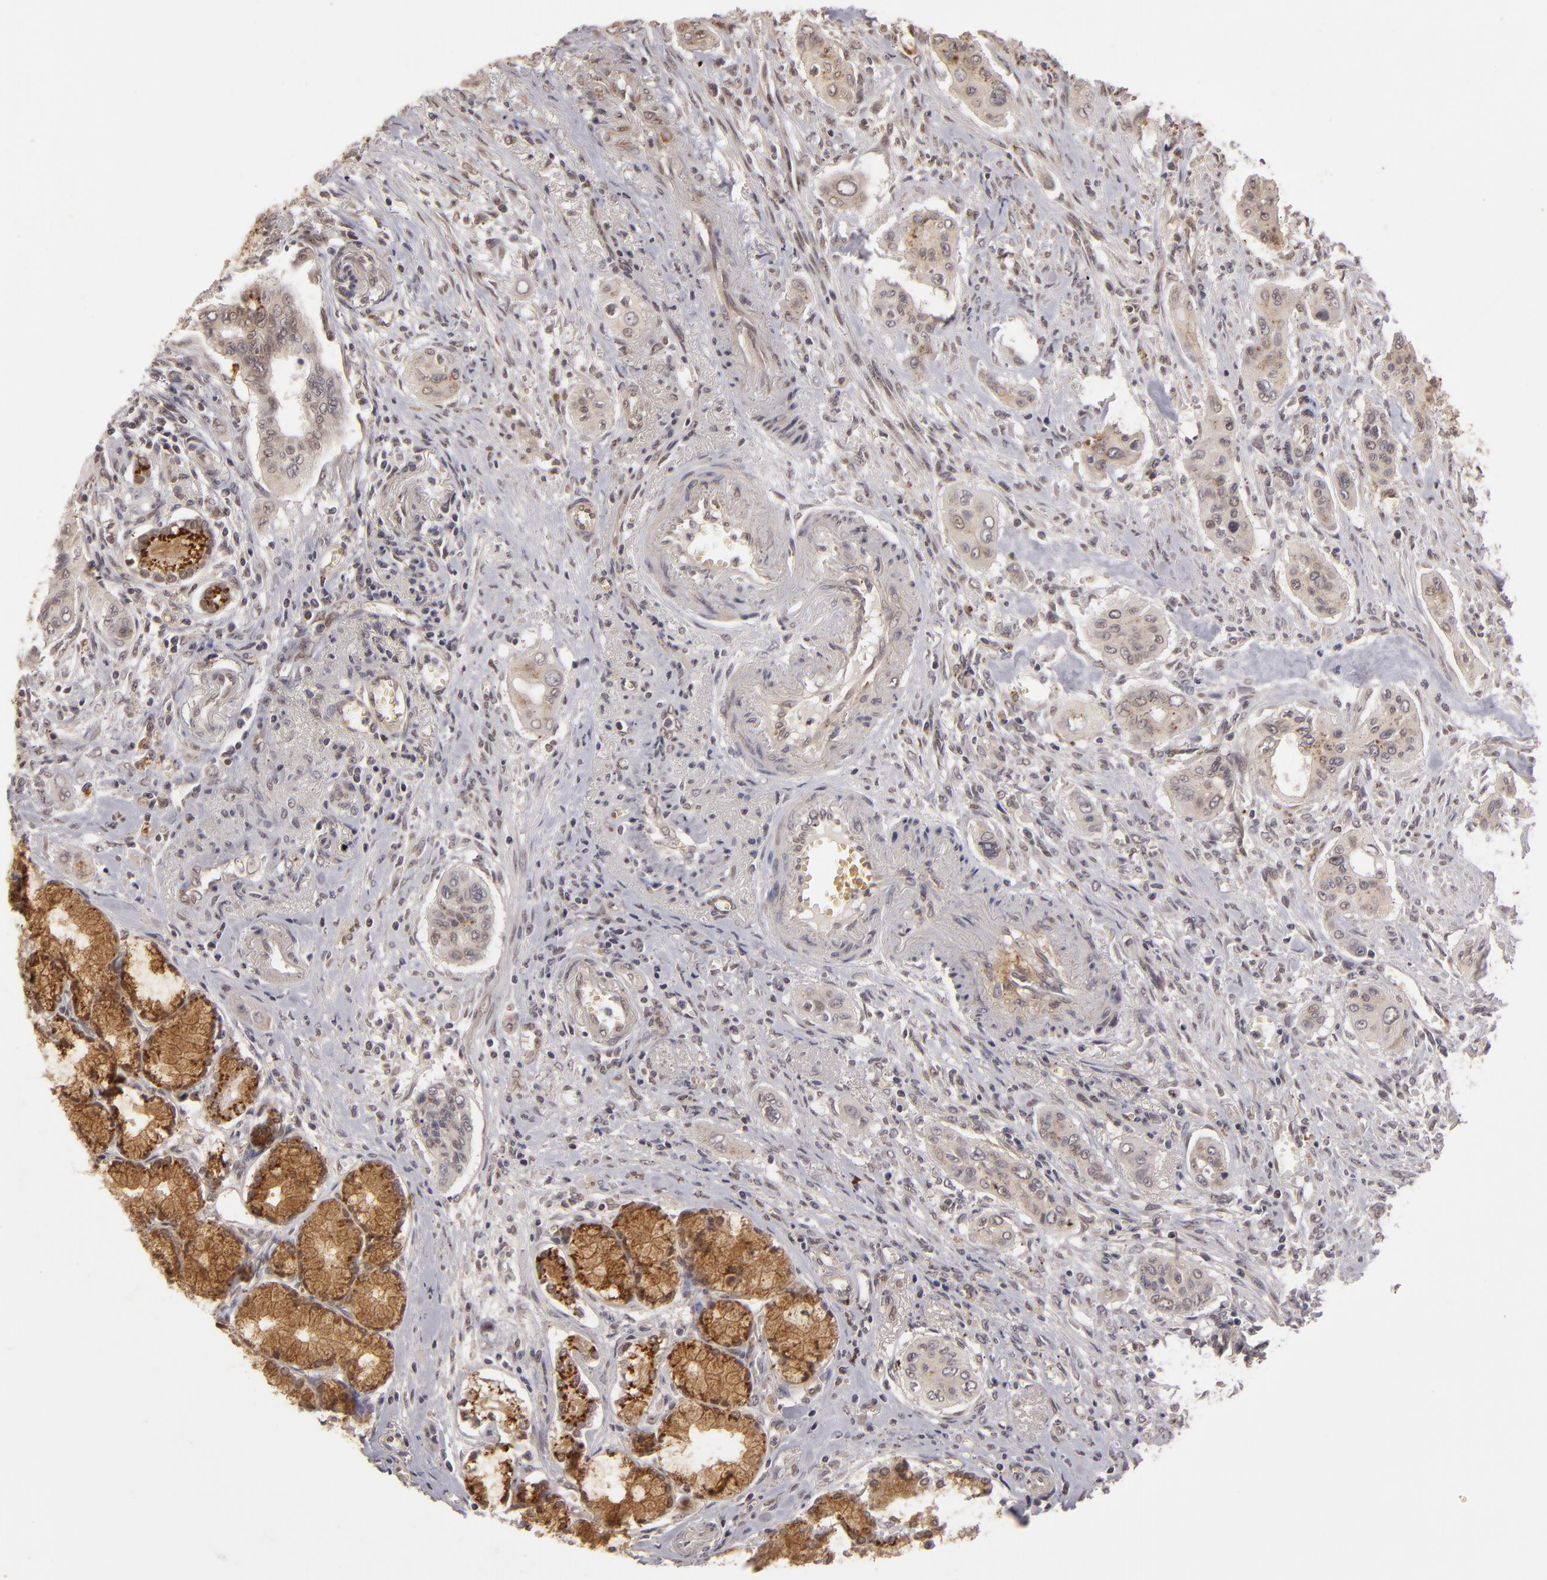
{"staining": {"intensity": "strong", "quantity": "25%-75%", "location": "cytoplasmic/membranous"}, "tissue": "pancreatic cancer", "cell_type": "Tumor cells", "image_type": "cancer", "snomed": [{"axis": "morphology", "description": "Adenocarcinoma, NOS"}, {"axis": "topography", "description": "Pancreas"}], "caption": "An image of human pancreatic cancer stained for a protein exhibits strong cytoplasmic/membranous brown staining in tumor cells. (Stains: DAB in brown, nuclei in blue, Microscopy: brightfield microscopy at high magnification).", "gene": "DFFA", "patient": {"sex": "male", "age": 77}}